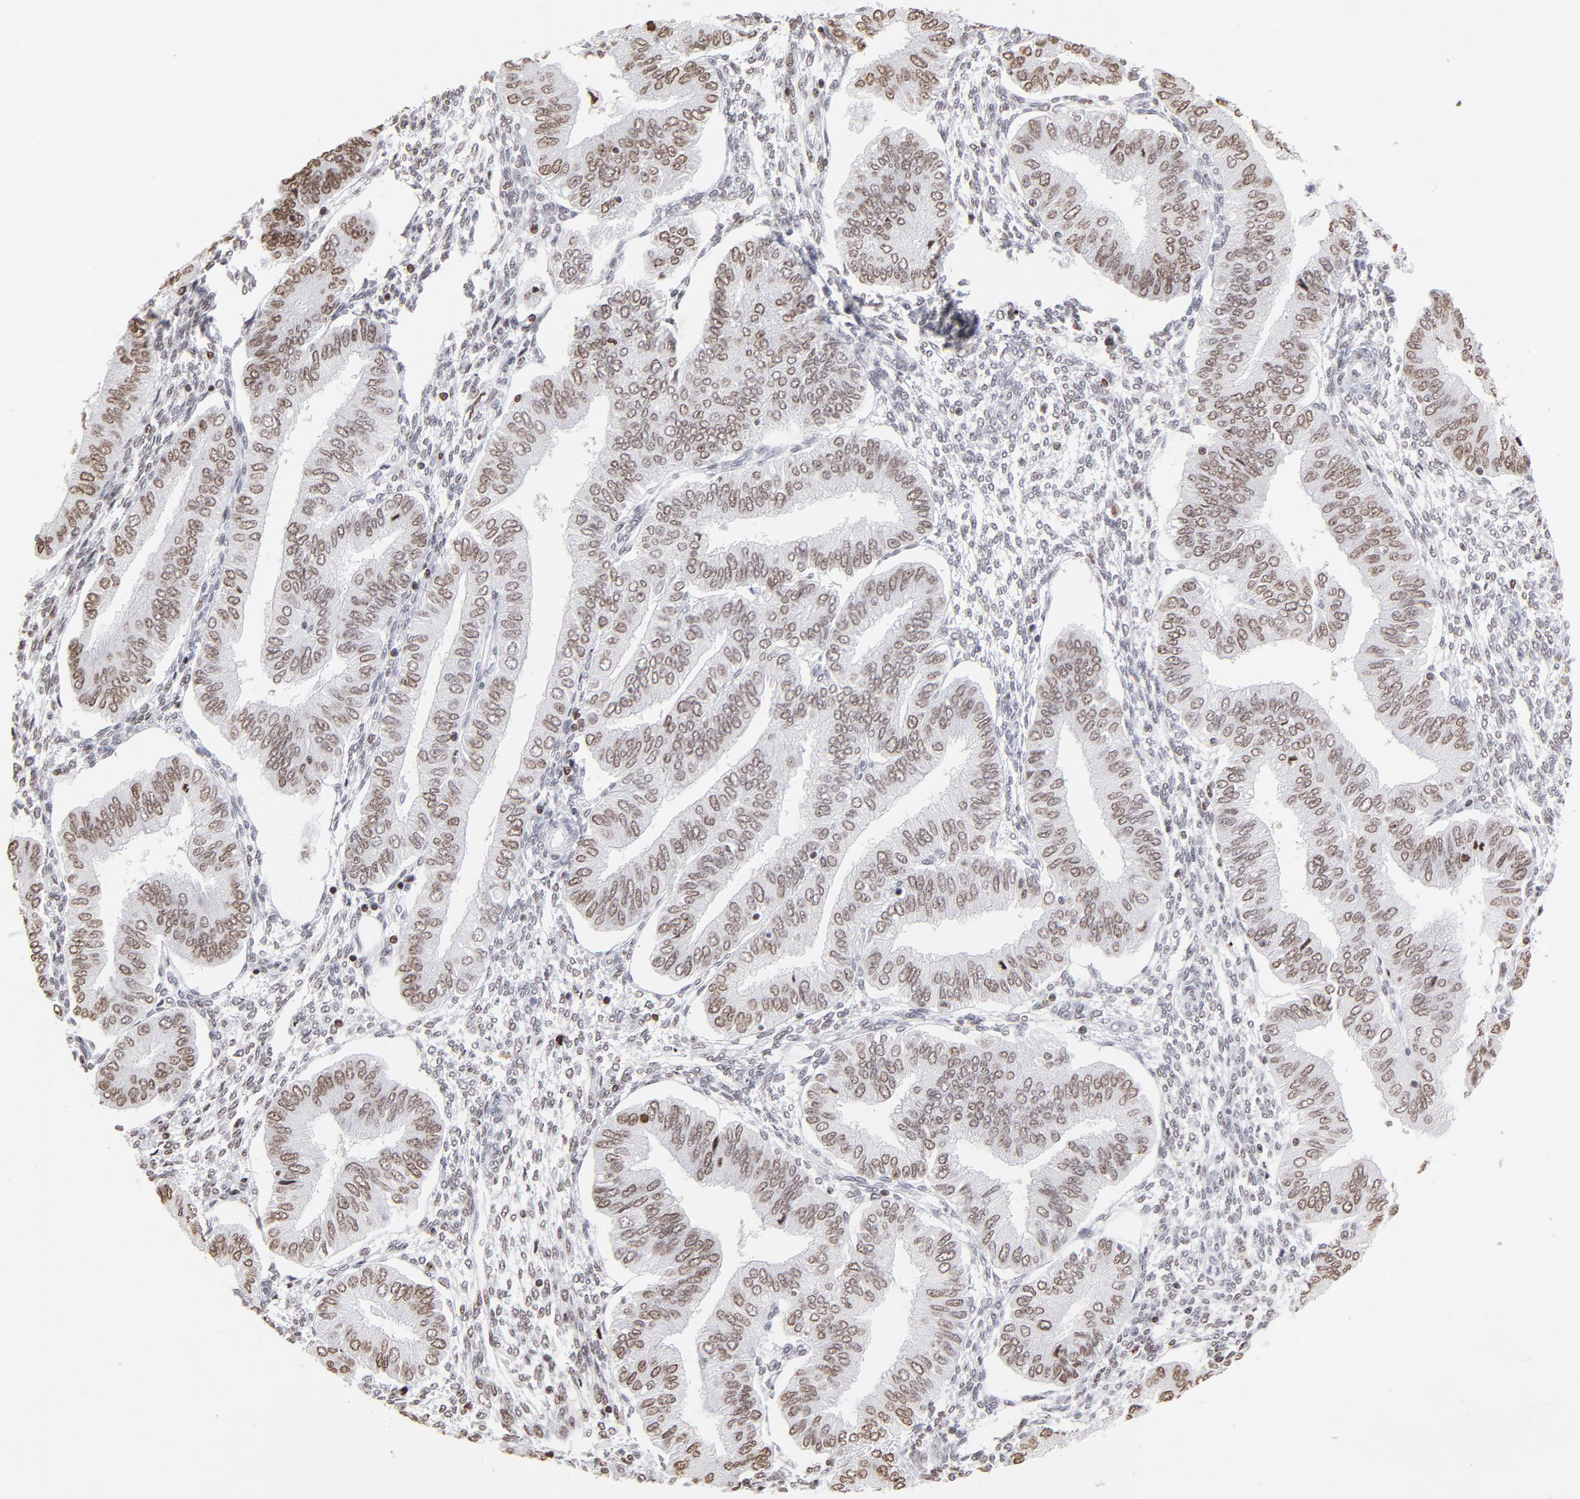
{"staining": {"intensity": "moderate", "quantity": "25%-75%", "location": "nuclear"}, "tissue": "endometrial cancer", "cell_type": "Tumor cells", "image_type": "cancer", "snomed": [{"axis": "morphology", "description": "Adenocarcinoma, NOS"}, {"axis": "topography", "description": "Endometrium"}], "caption": "About 25%-75% of tumor cells in human endometrial adenocarcinoma exhibit moderate nuclear protein positivity as visualized by brown immunohistochemical staining.", "gene": "PARP1", "patient": {"sex": "female", "age": 51}}